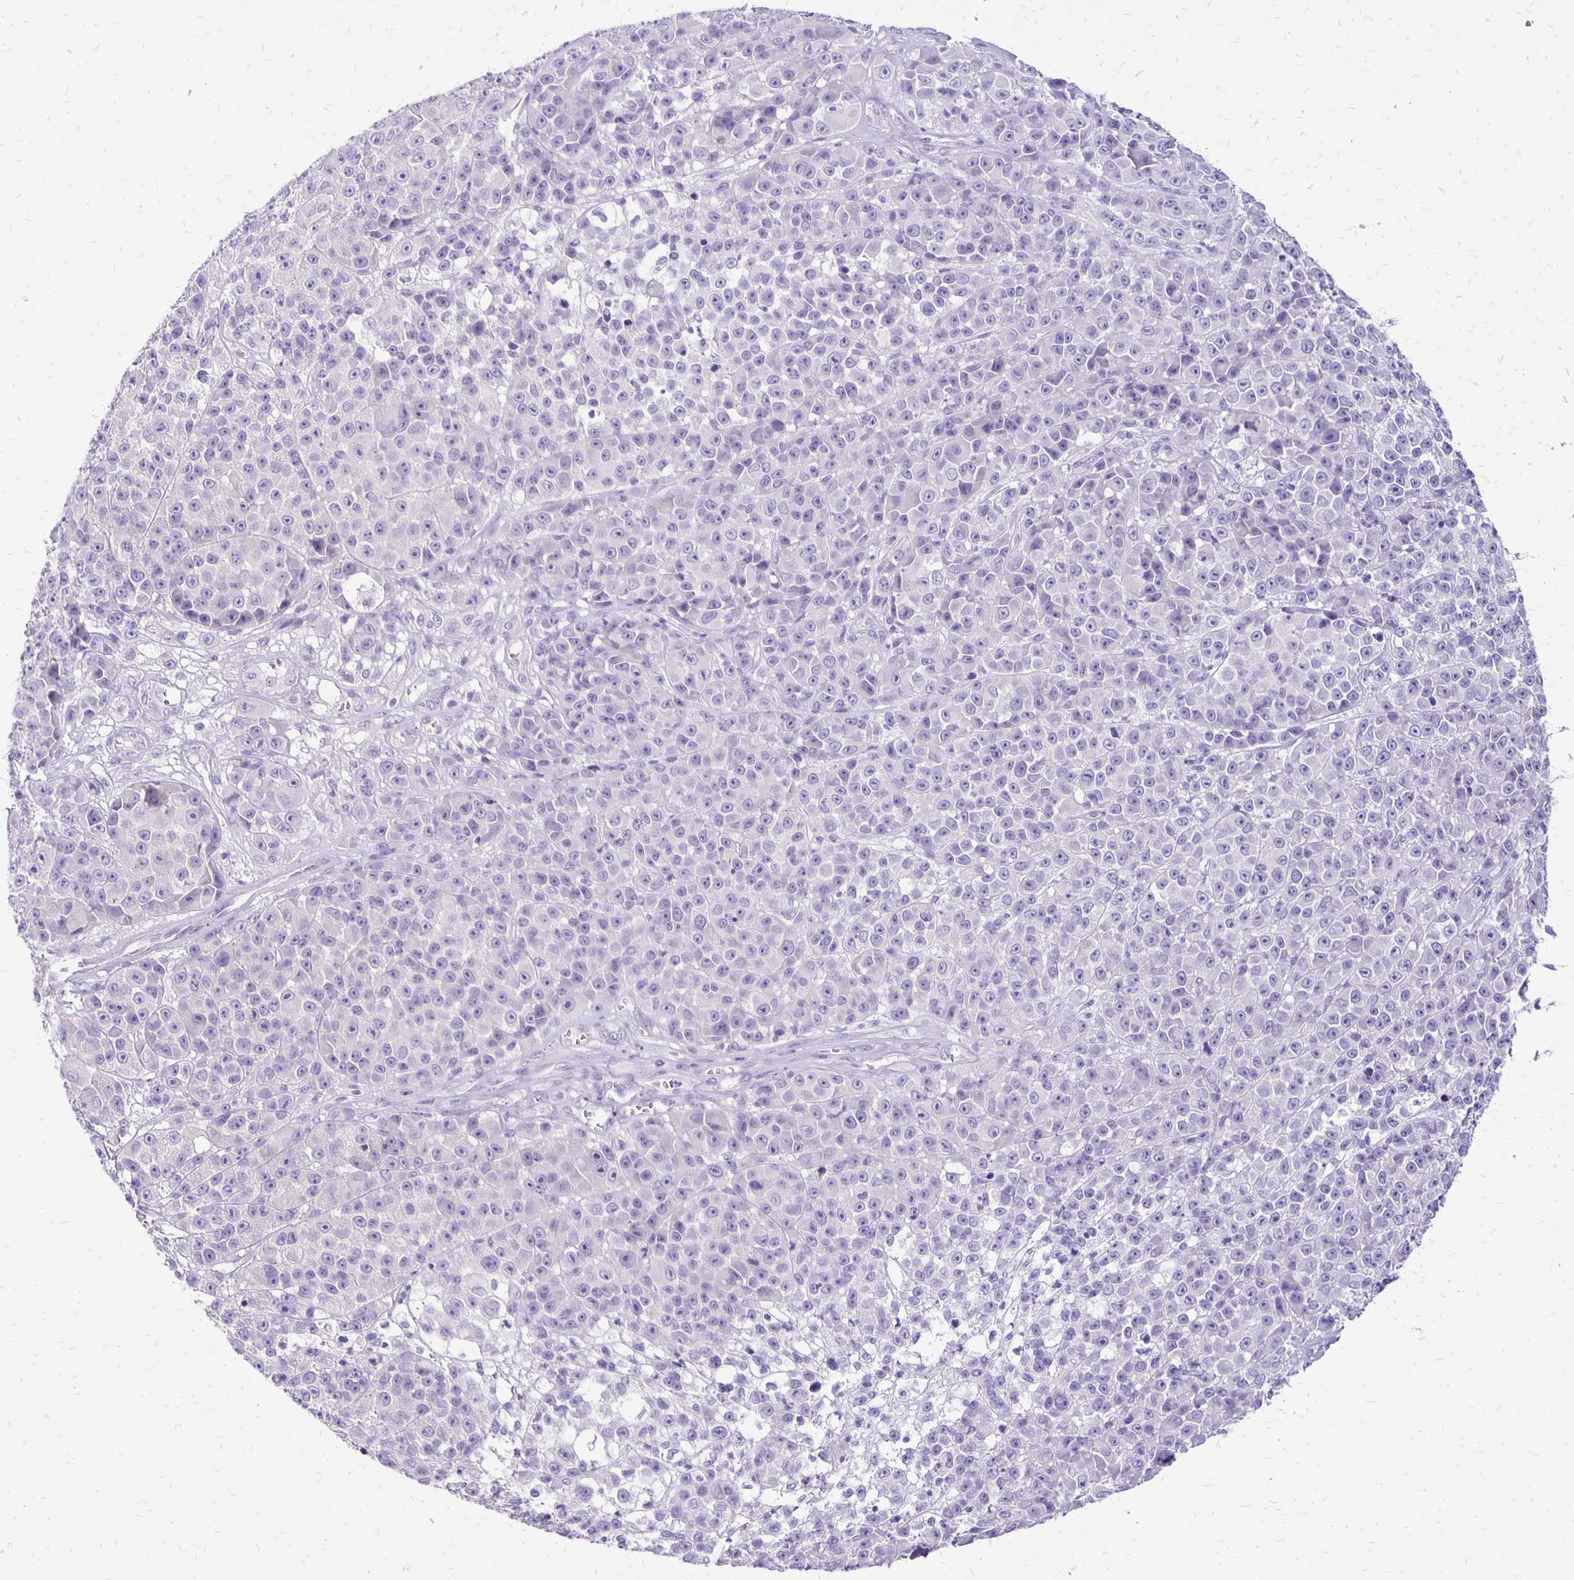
{"staining": {"intensity": "negative", "quantity": "none", "location": "none"}, "tissue": "melanoma", "cell_type": "Tumor cells", "image_type": "cancer", "snomed": [{"axis": "morphology", "description": "Malignant melanoma, NOS"}, {"axis": "topography", "description": "Skin"}, {"axis": "topography", "description": "Skin of back"}], "caption": "Malignant melanoma was stained to show a protein in brown. There is no significant staining in tumor cells.", "gene": "ANKRD45", "patient": {"sex": "male", "age": 91}}